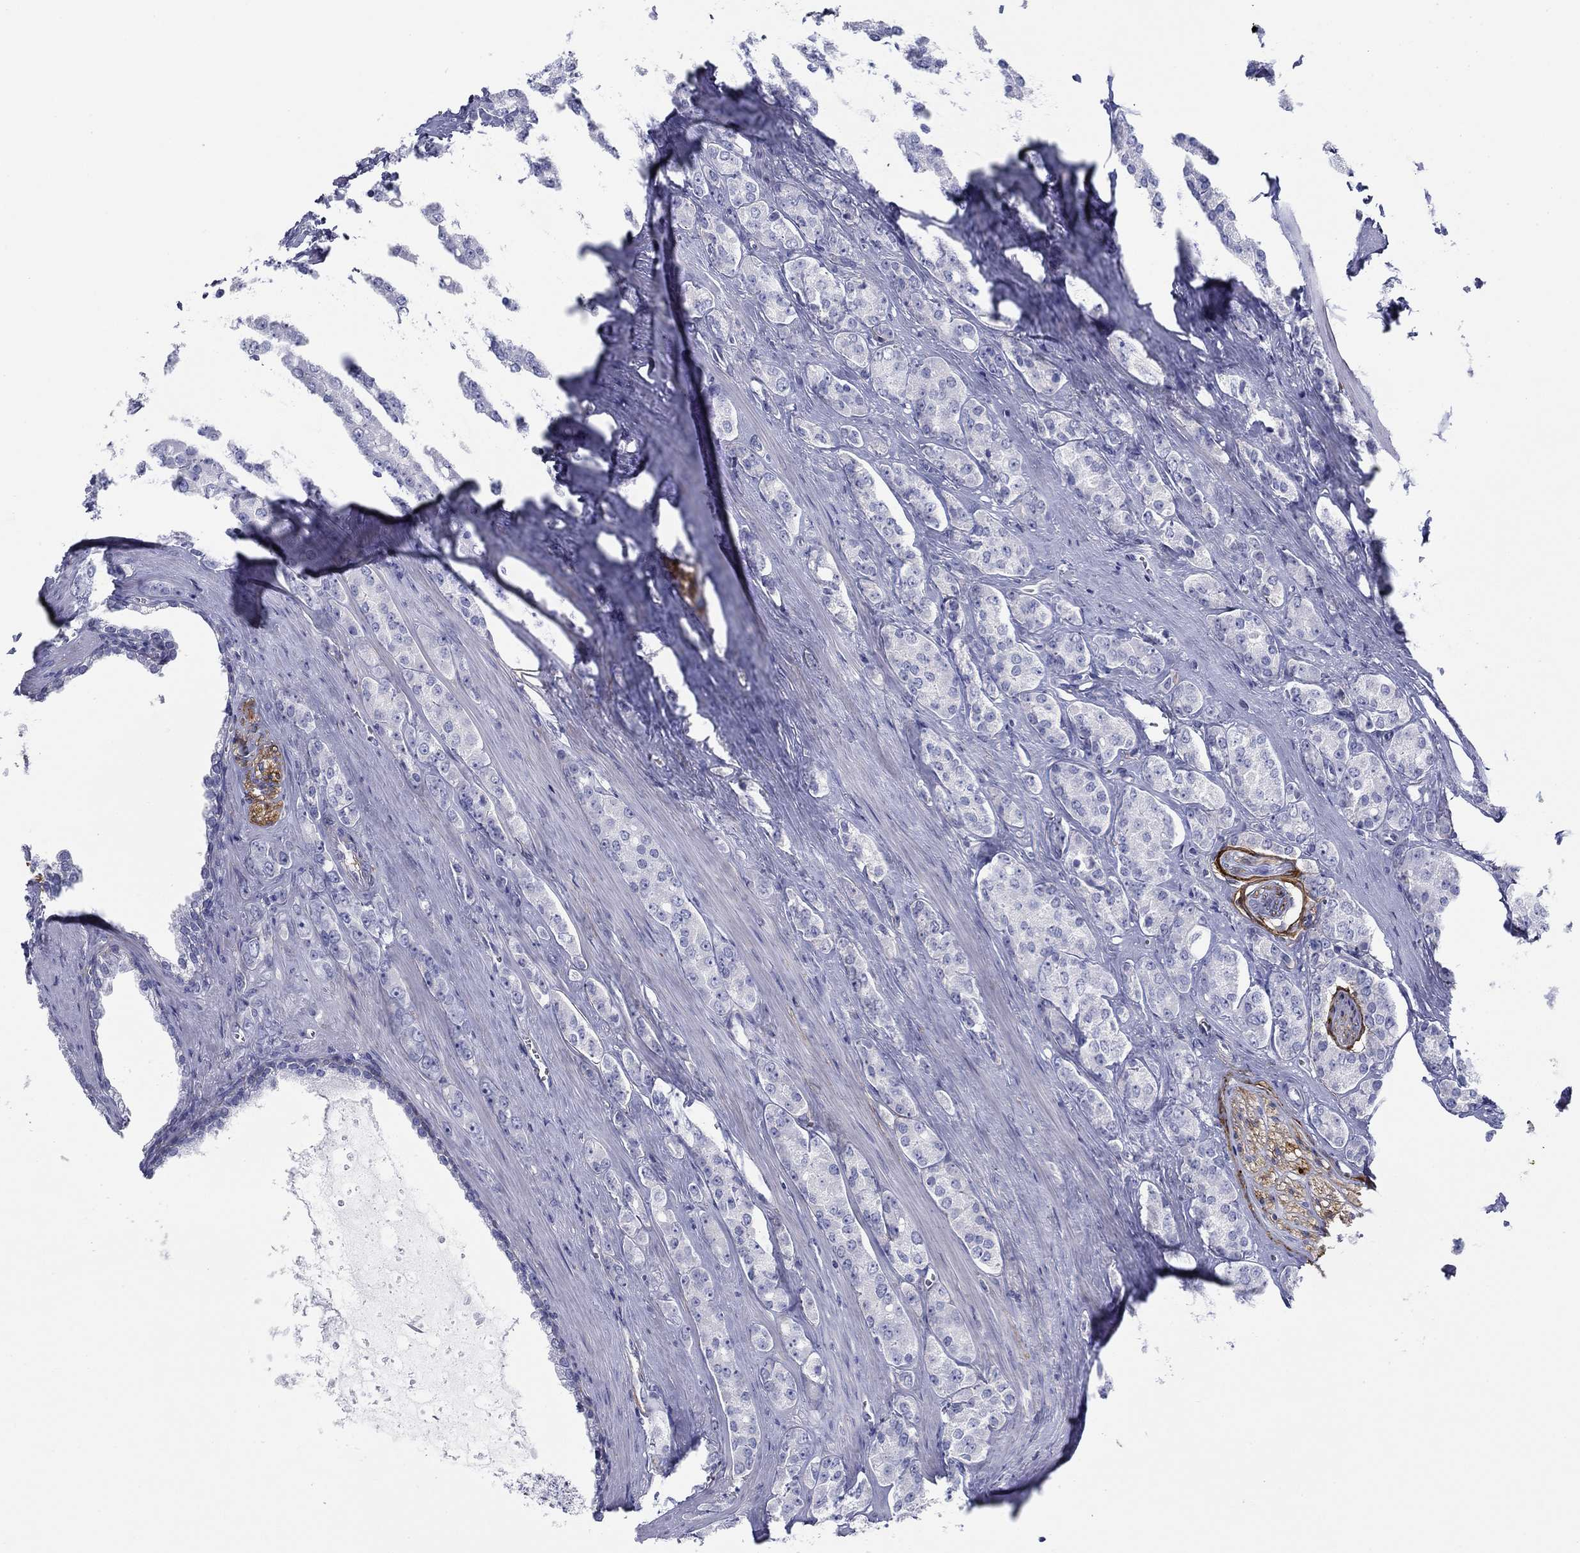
{"staining": {"intensity": "negative", "quantity": "none", "location": "none"}, "tissue": "prostate cancer", "cell_type": "Tumor cells", "image_type": "cancer", "snomed": [{"axis": "morphology", "description": "Adenocarcinoma, NOS"}, {"axis": "topography", "description": "Prostate"}], "caption": "Tumor cells show no significant positivity in prostate cancer (adenocarcinoma).", "gene": "GPC1", "patient": {"sex": "male", "age": 67}}